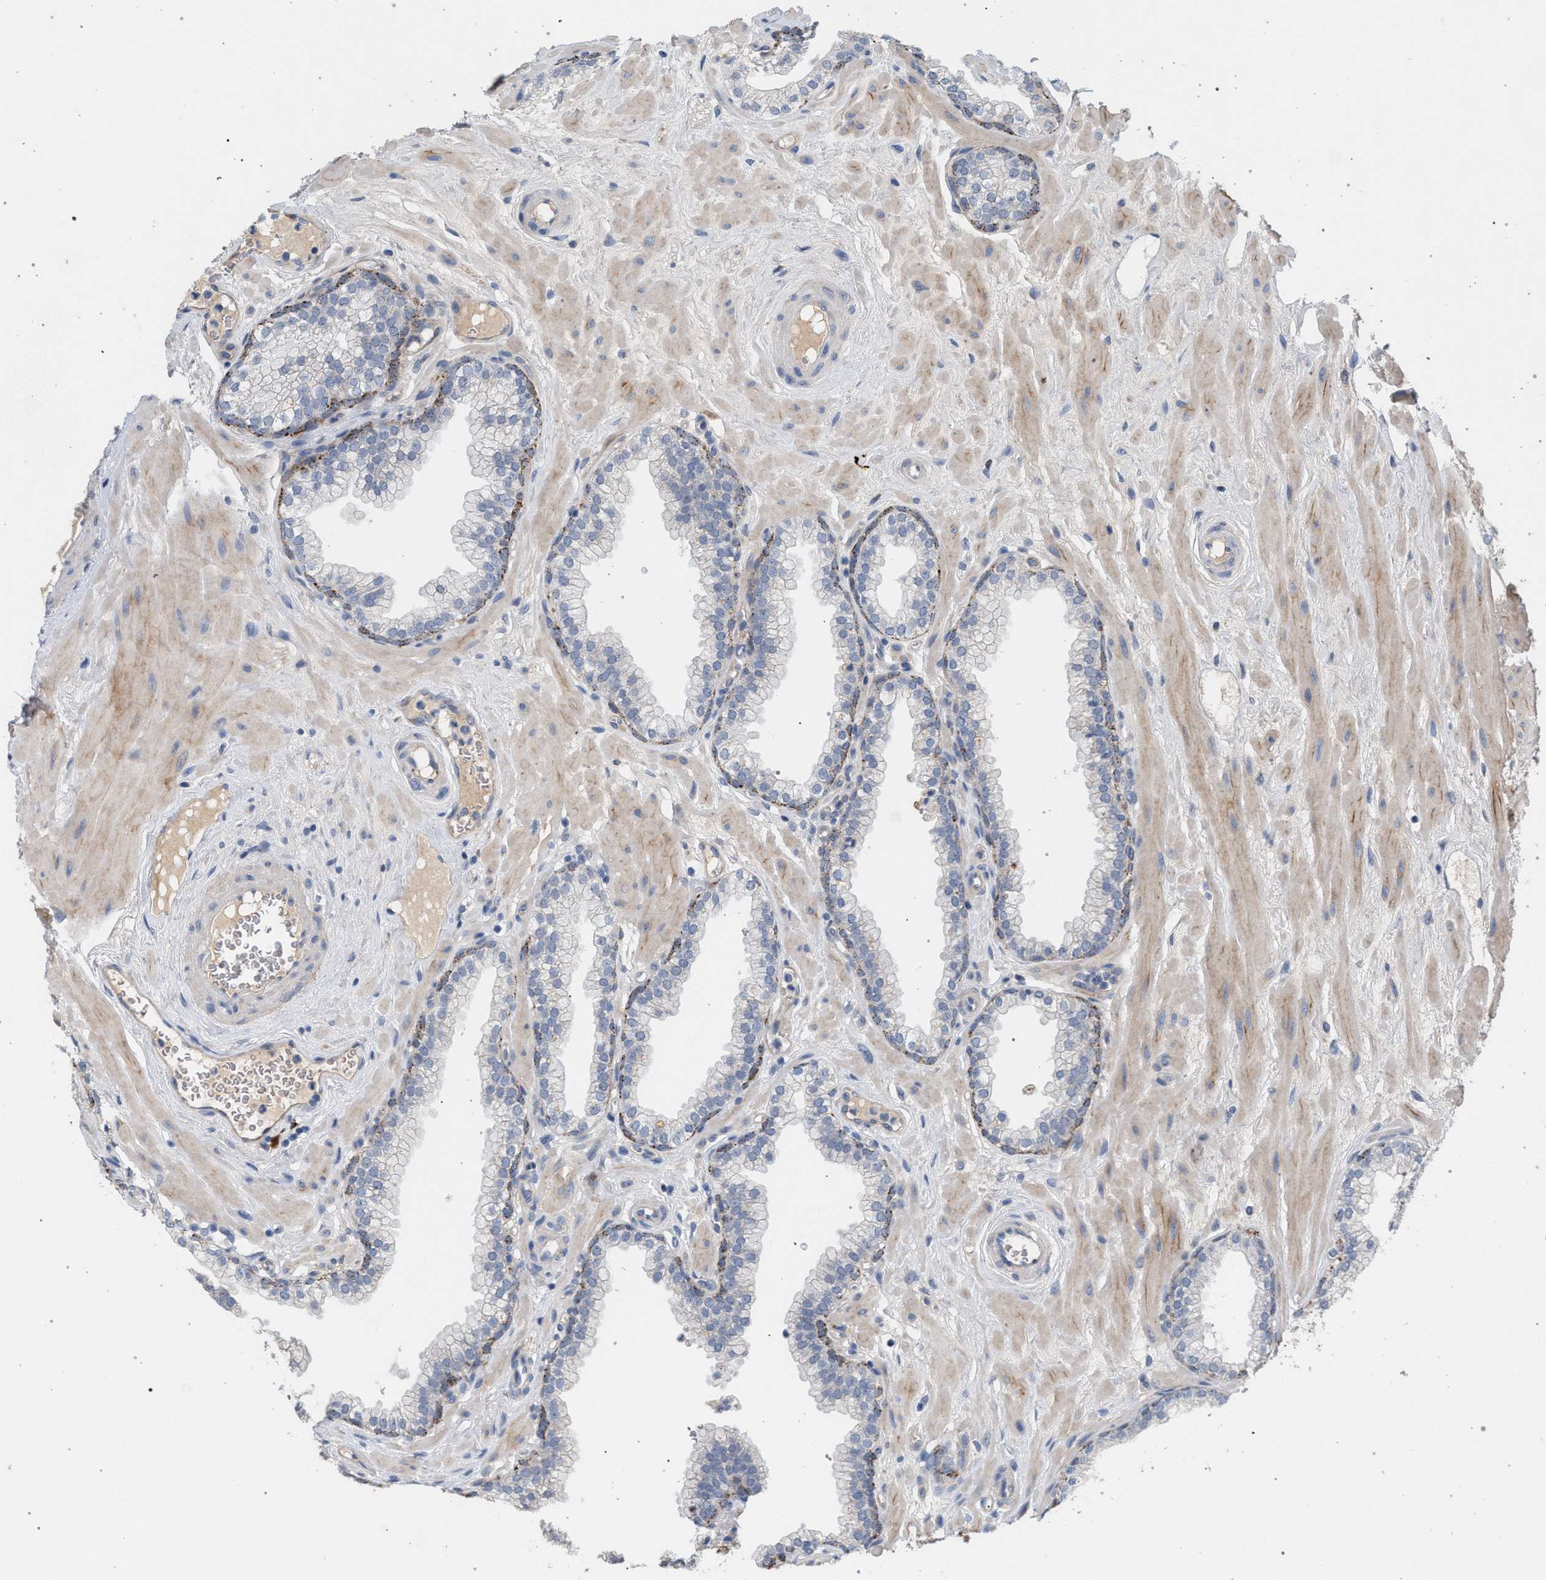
{"staining": {"intensity": "moderate", "quantity": "<25%", "location": "cytoplasmic/membranous"}, "tissue": "prostate", "cell_type": "Glandular cells", "image_type": "normal", "snomed": [{"axis": "morphology", "description": "Normal tissue, NOS"}, {"axis": "morphology", "description": "Urothelial carcinoma, Low grade"}, {"axis": "topography", "description": "Urinary bladder"}, {"axis": "topography", "description": "Prostate"}], "caption": "Immunohistochemistry (IHC) image of benign prostate: human prostate stained using immunohistochemistry (IHC) shows low levels of moderate protein expression localized specifically in the cytoplasmic/membranous of glandular cells, appearing as a cytoplasmic/membranous brown color.", "gene": "MAMDC2", "patient": {"sex": "male", "age": 60}}